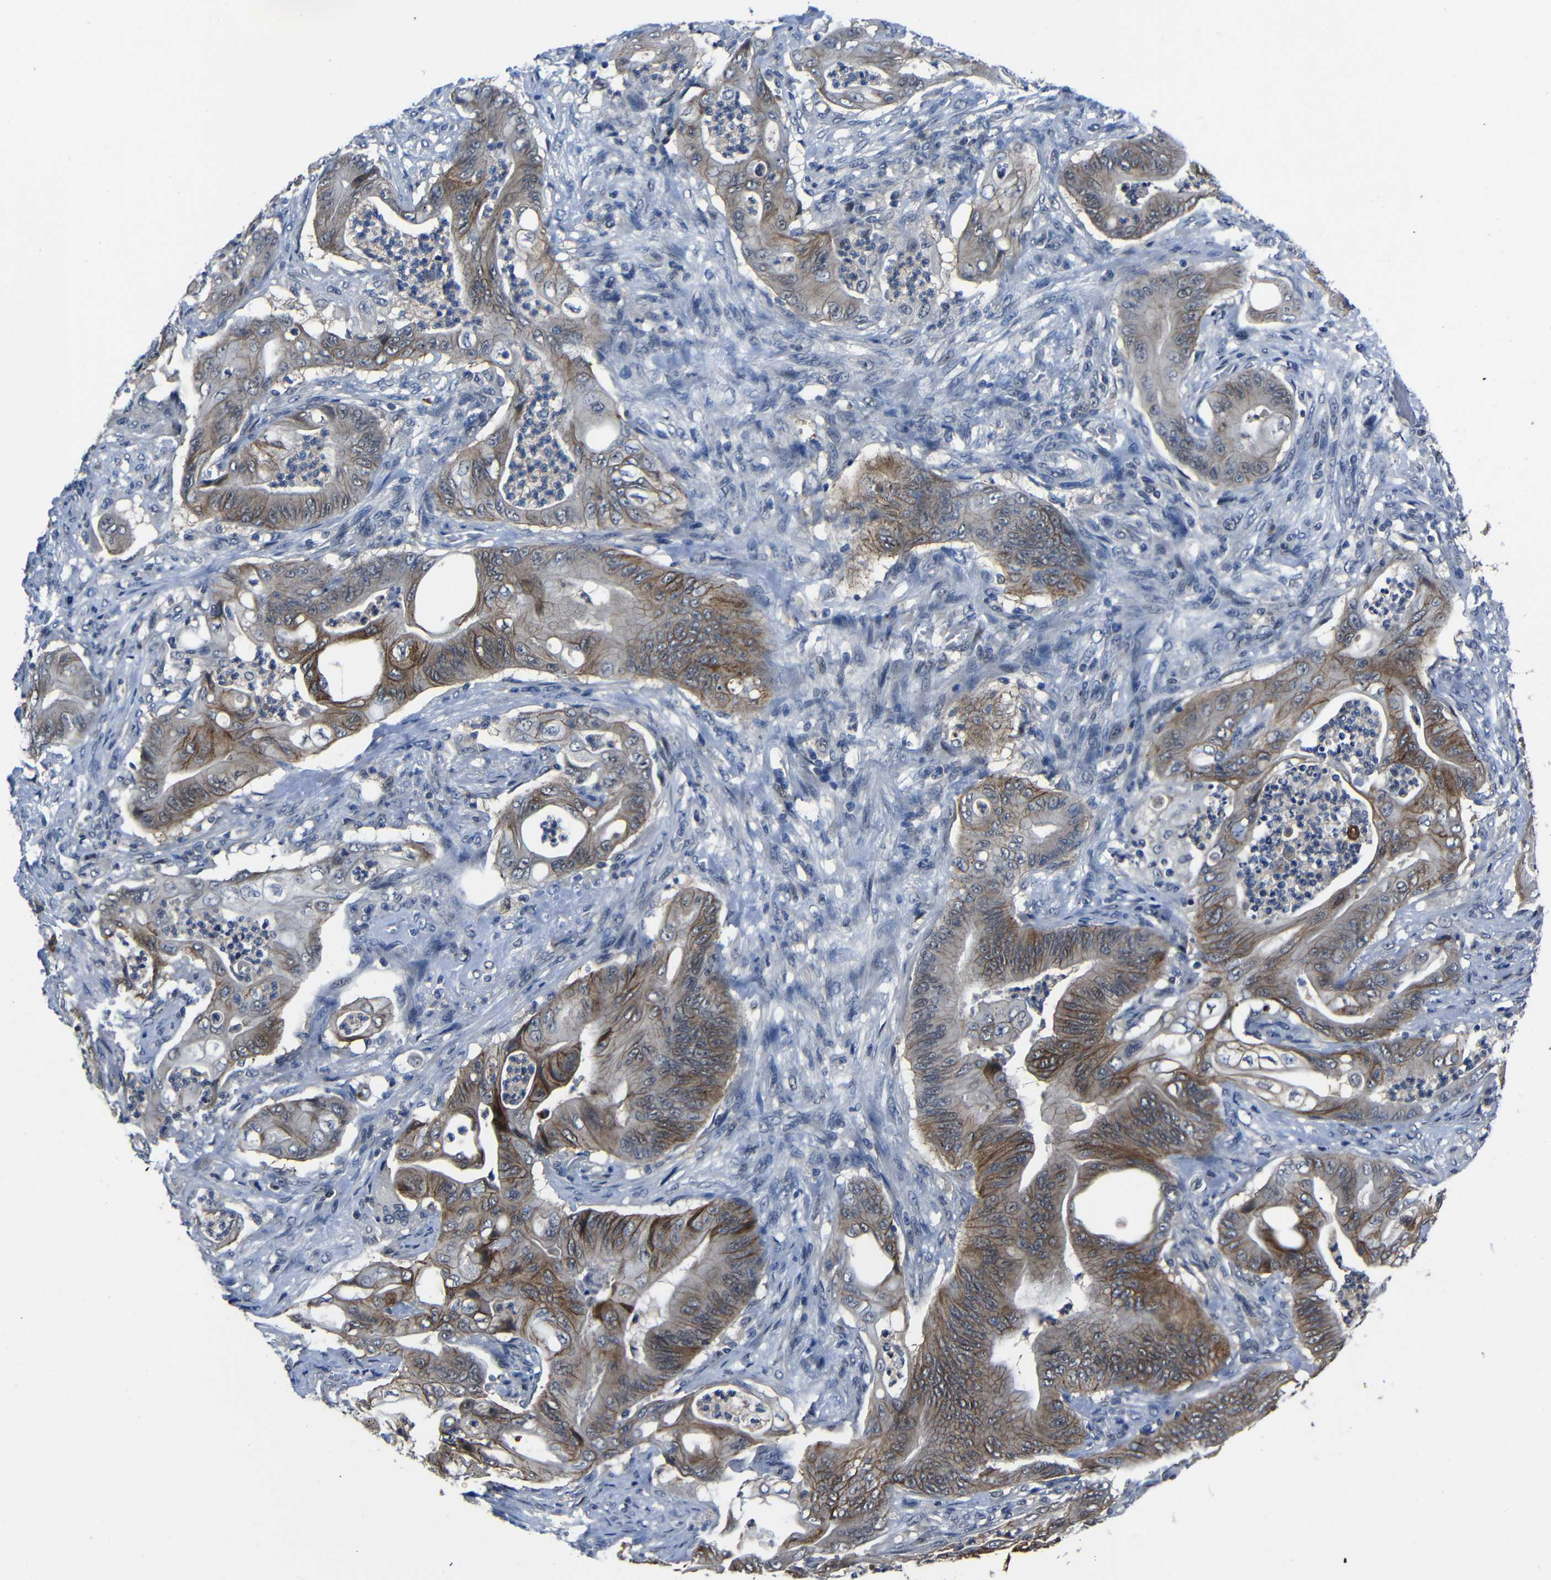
{"staining": {"intensity": "moderate", "quantity": ">75%", "location": "cytoplasmic/membranous"}, "tissue": "stomach cancer", "cell_type": "Tumor cells", "image_type": "cancer", "snomed": [{"axis": "morphology", "description": "Adenocarcinoma, NOS"}, {"axis": "topography", "description": "Stomach"}], "caption": "Immunohistochemical staining of human stomach cancer demonstrates medium levels of moderate cytoplasmic/membranous protein staining in approximately >75% of tumor cells. (IHC, brightfield microscopy, high magnification).", "gene": "SEMA4B", "patient": {"sex": "female", "age": 73}}